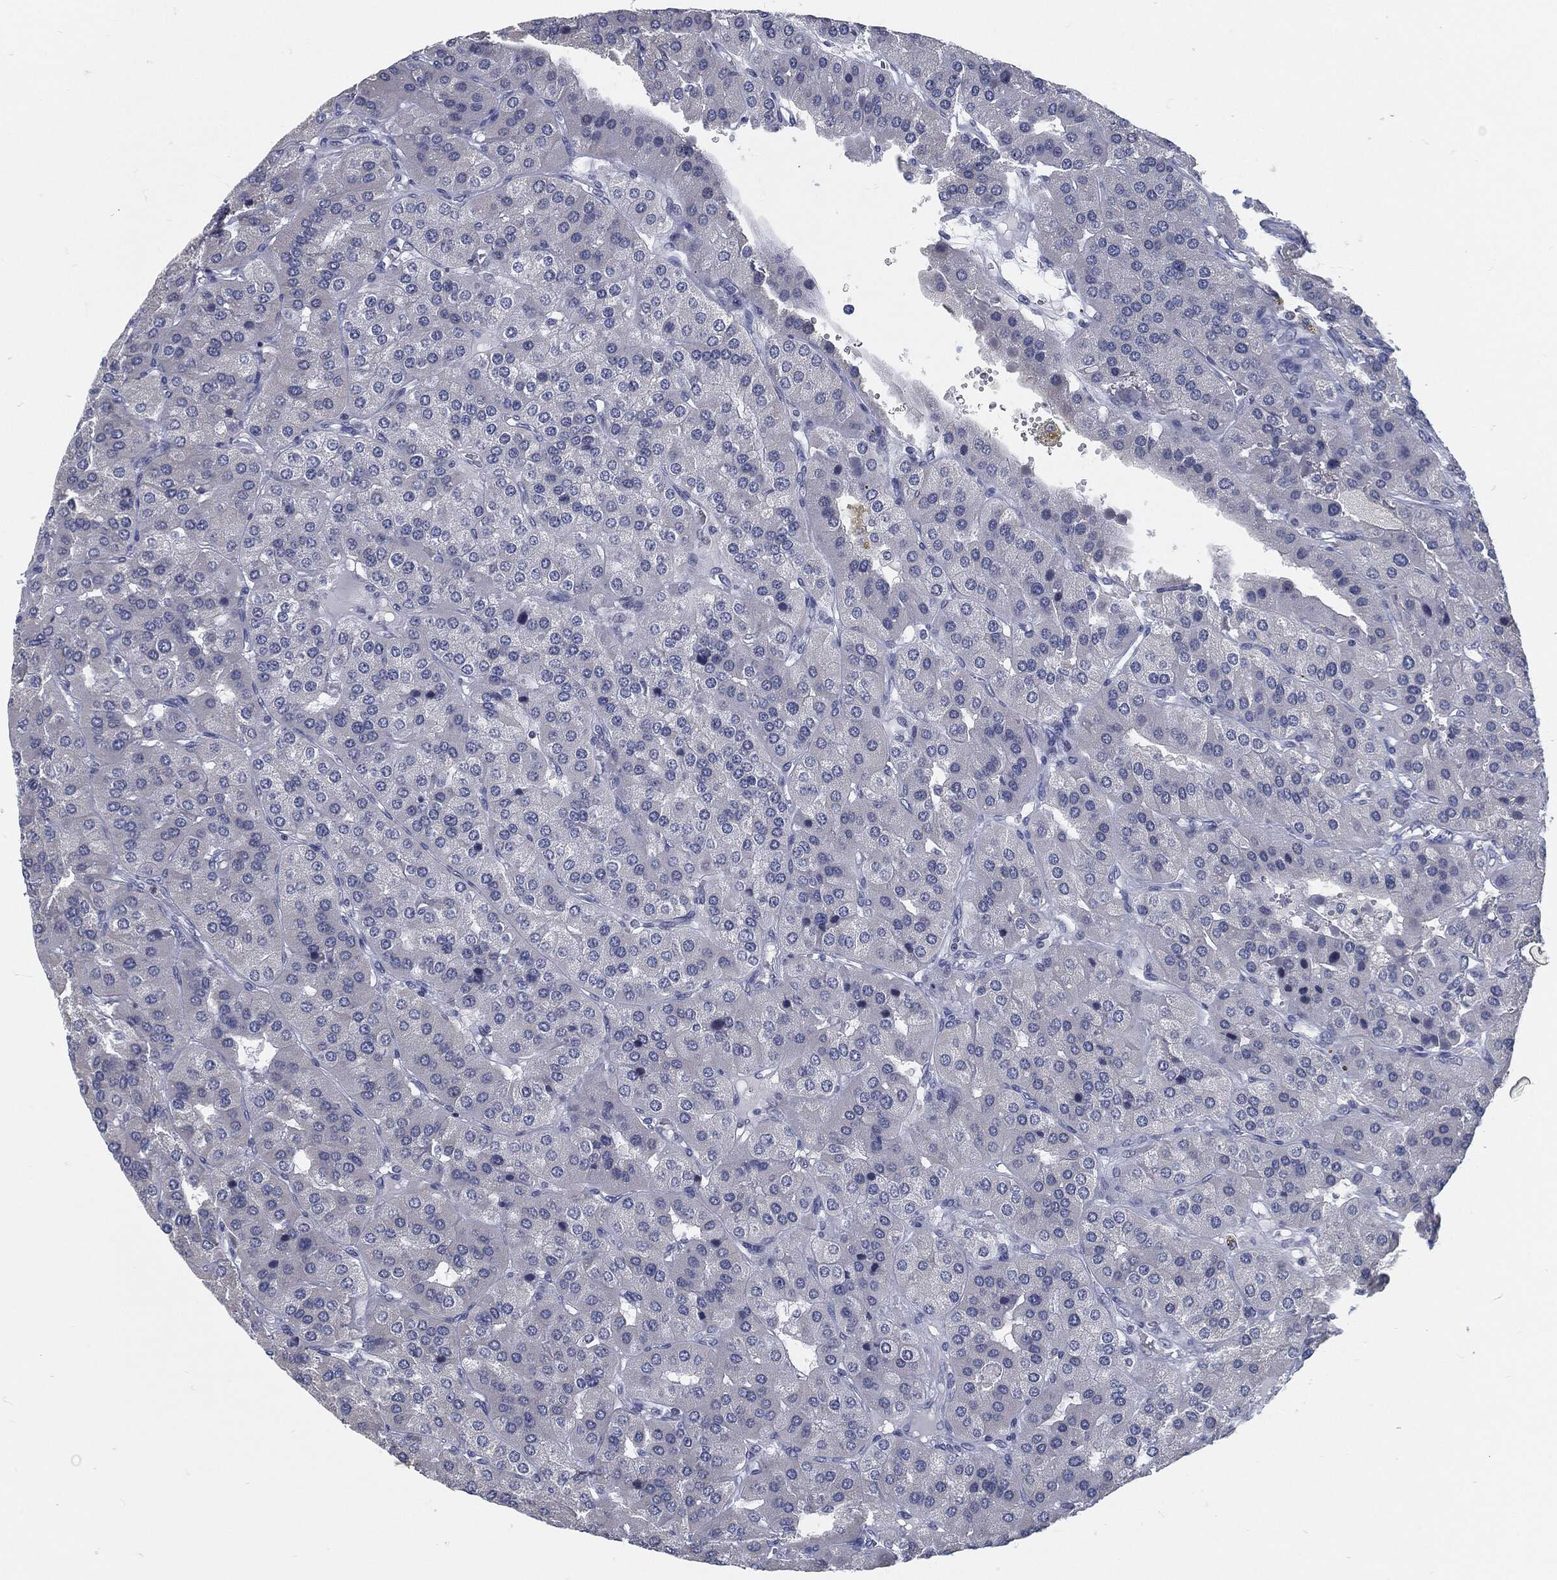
{"staining": {"intensity": "negative", "quantity": "none", "location": "none"}, "tissue": "parathyroid gland", "cell_type": "Glandular cells", "image_type": "normal", "snomed": [{"axis": "morphology", "description": "Normal tissue, NOS"}, {"axis": "morphology", "description": "Adenoma, NOS"}, {"axis": "topography", "description": "Parathyroid gland"}], "caption": "This is a image of immunohistochemistry (IHC) staining of benign parathyroid gland, which shows no staining in glandular cells. Brightfield microscopy of immunohistochemistry (IHC) stained with DAB (3,3'-diaminobenzidine) (brown) and hematoxylin (blue), captured at high magnification.", "gene": "PROM1", "patient": {"sex": "female", "age": 86}}